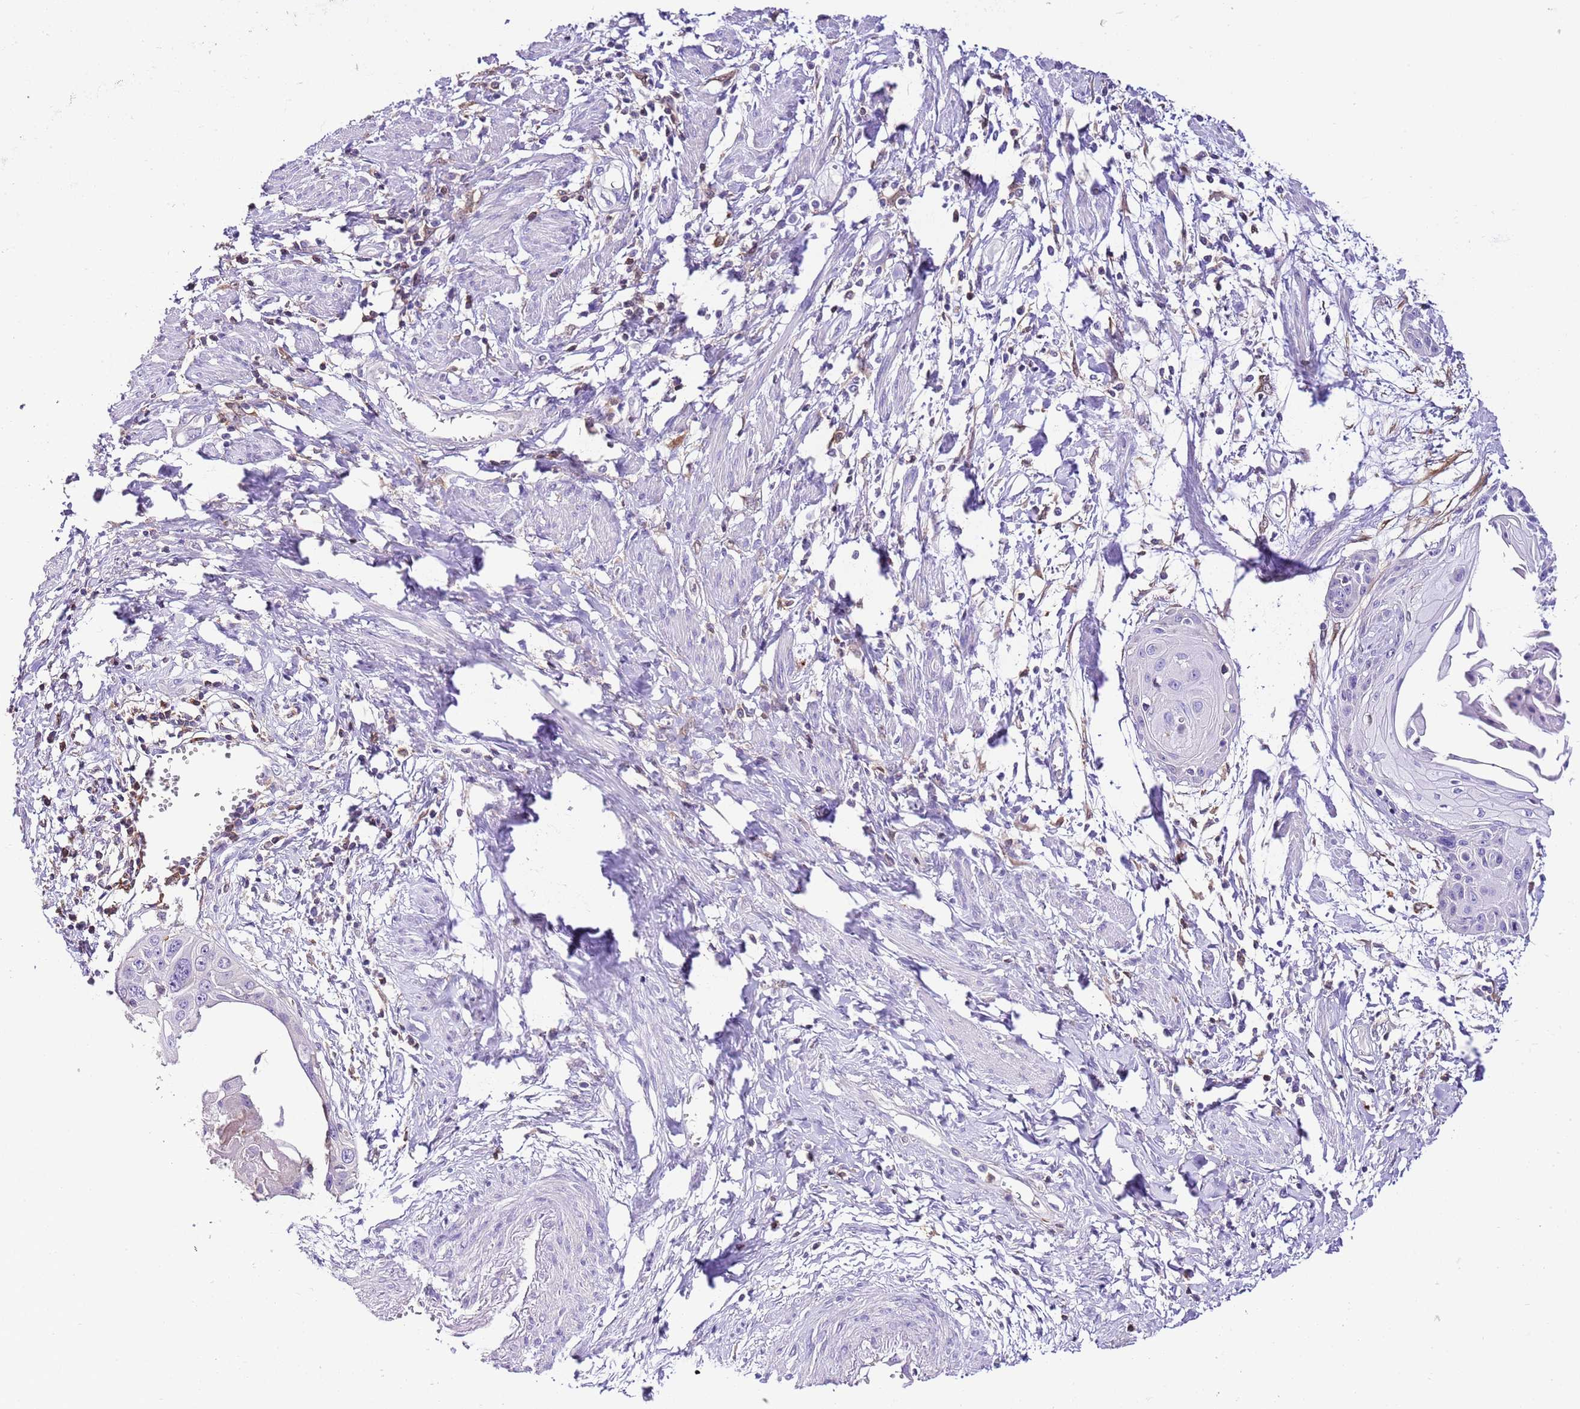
{"staining": {"intensity": "negative", "quantity": "none", "location": "none"}, "tissue": "cervical cancer", "cell_type": "Tumor cells", "image_type": "cancer", "snomed": [{"axis": "morphology", "description": "Squamous cell carcinoma, NOS"}, {"axis": "topography", "description": "Cervix"}], "caption": "DAB immunohistochemical staining of human cervical cancer shows no significant staining in tumor cells.", "gene": "CNN2", "patient": {"sex": "female", "age": 57}}